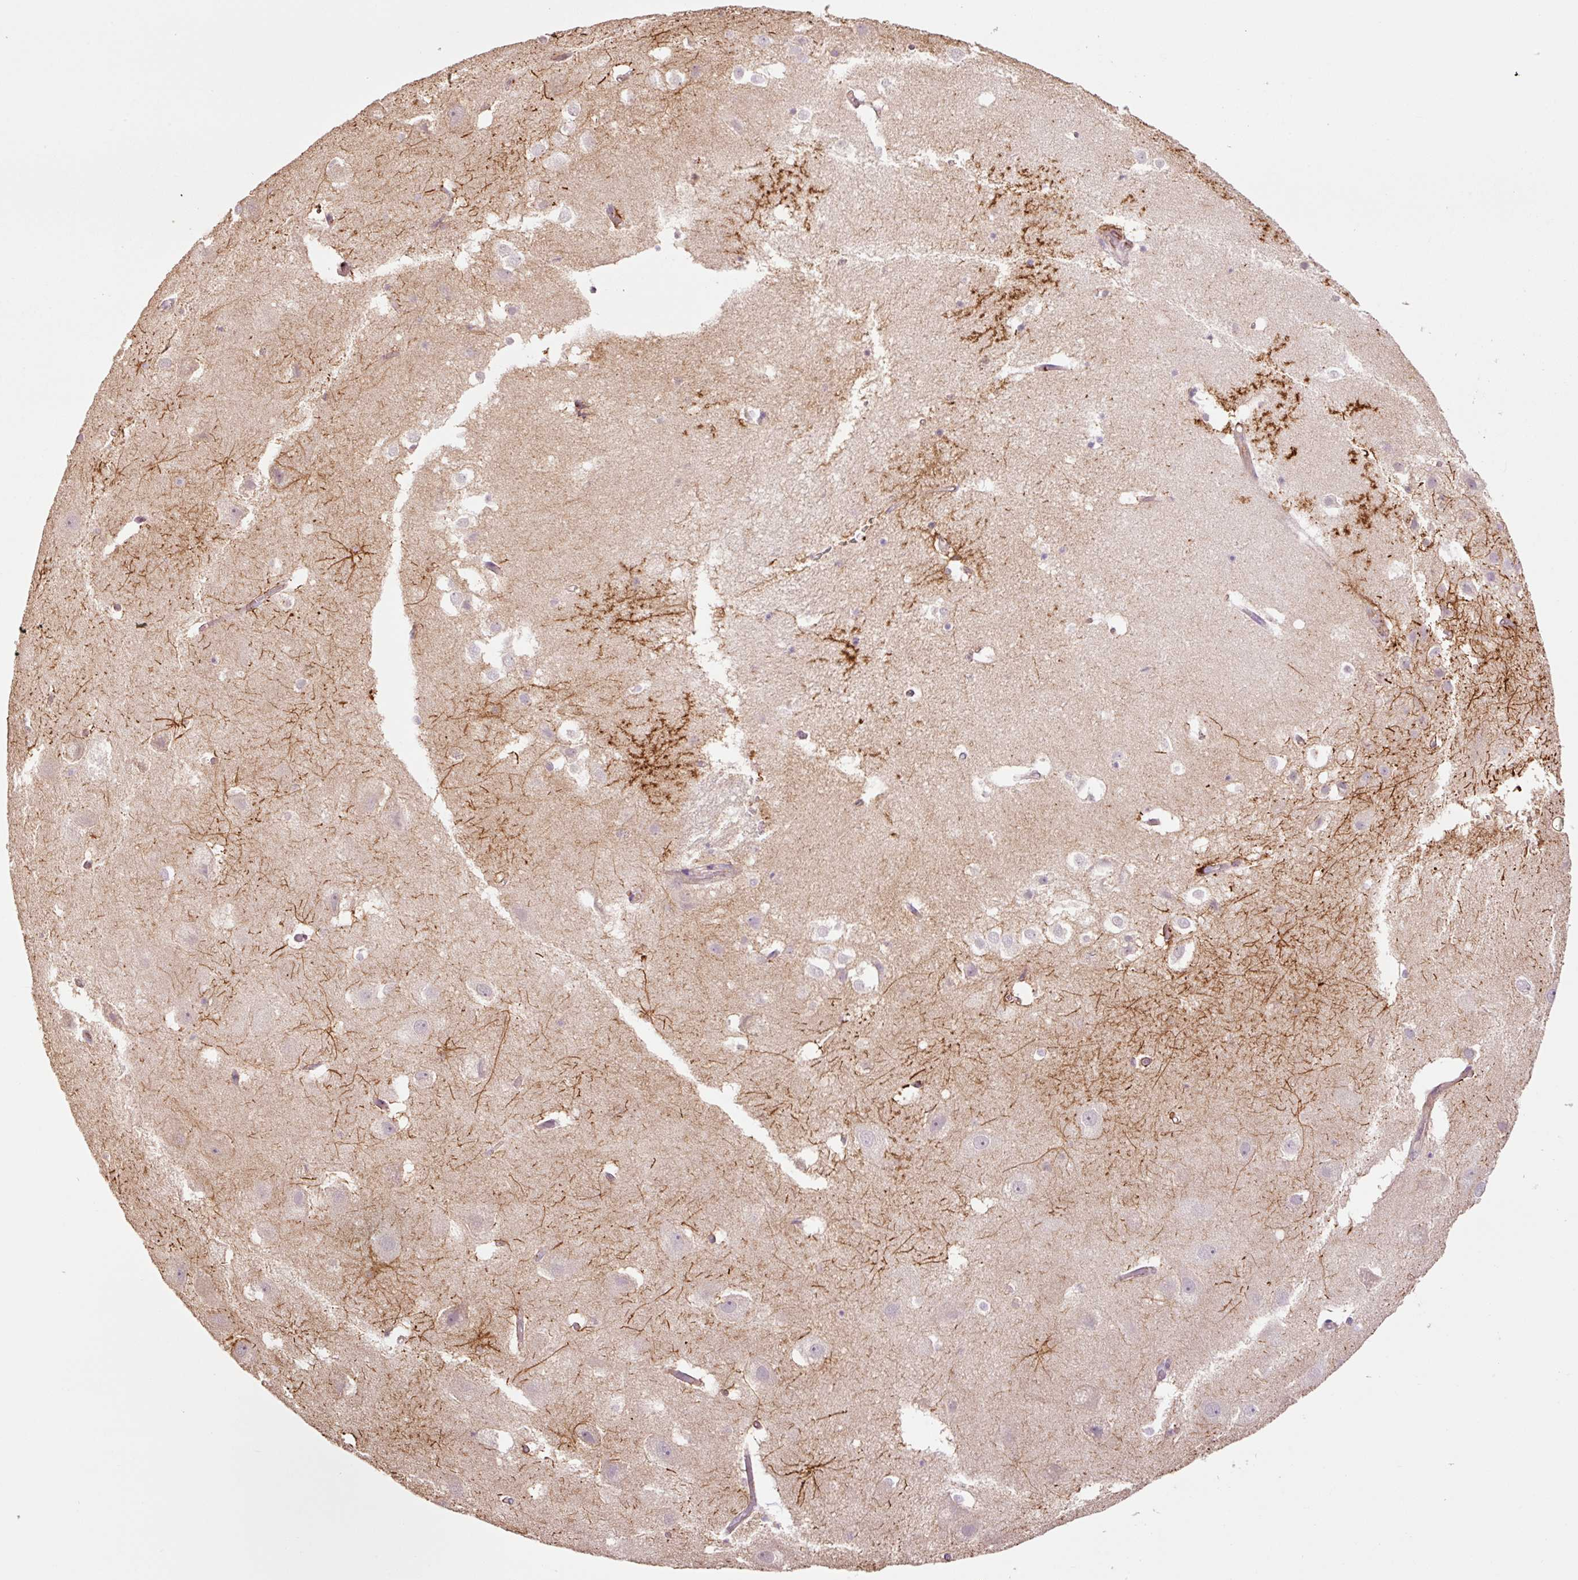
{"staining": {"intensity": "strong", "quantity": "<25%", "location": "cytoplasmic/membranous"}, "tissue": "hippocampus", "cell_type": "Glial cells", "image_type": "normal", "snomed": [{"axis": "morphology", "description": "Normal tissue, NOS"}, {"axis": "topography", "description": "Hippocampus"}], "caption": "Immunohistochemistry micrograph of normal hippocampus stained for a protein (brown), which demonstrates medium levels of strong cytoplasmic/membranous positivity in approximately <25% of glial cells.", "gene": "SLC1A4", "patient": {"sex": "female", "age": 52}}